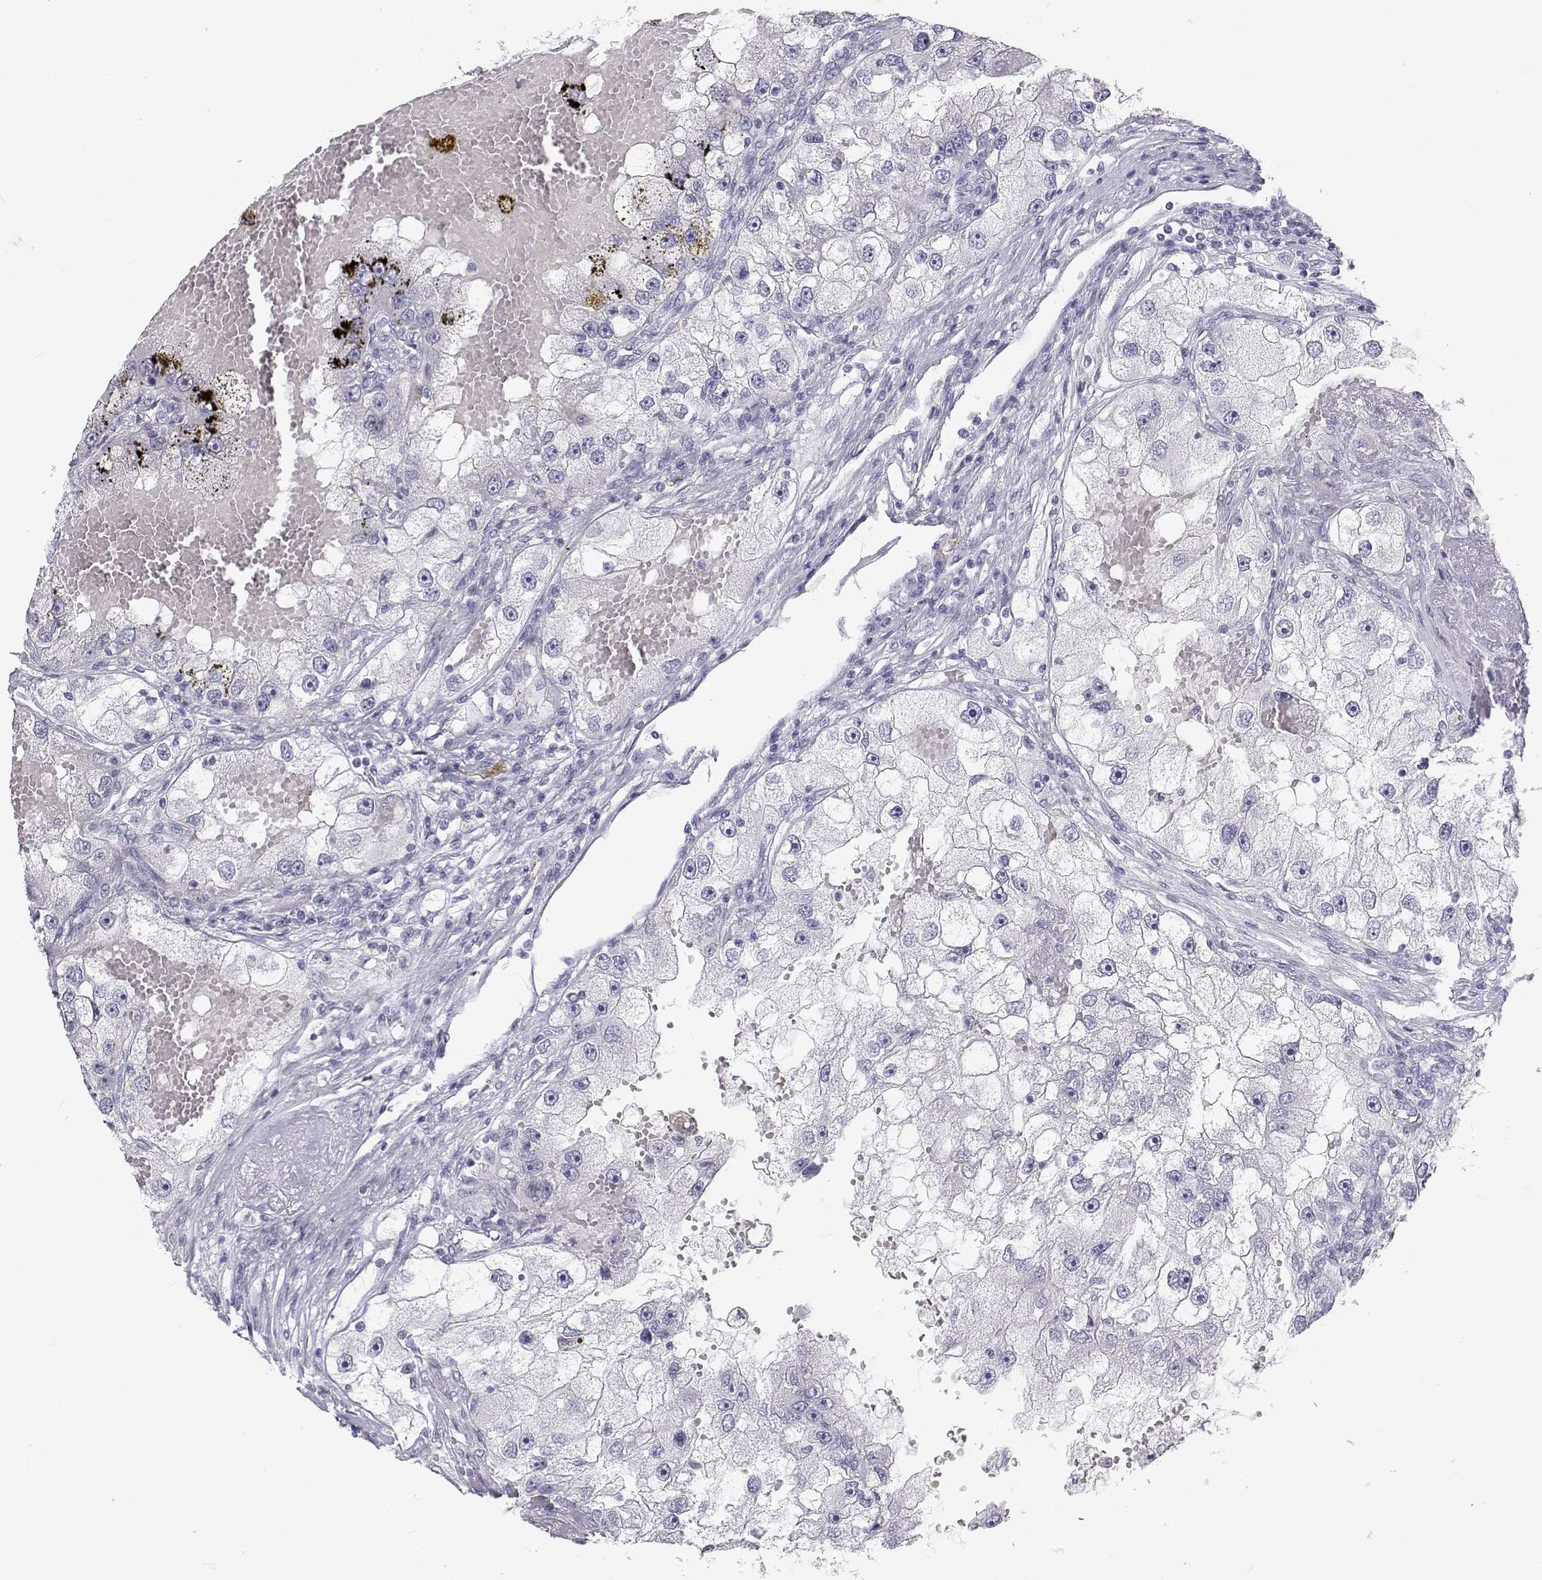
{"staining": {"intensity": "negative", "quantity": "none", "location": "none"}, "tissue": "renal cancer", "cell_type": "Tumor cells", "image_type": "cancer", "snomed": [{"axis": "morphology", "description": "Adenocarcinoma, NOS"}, {"axis": "topography", "description": "Kidney"}], "caption": "Human renal adenocarcinoma stained for a protein using immunohistochemistry (IHC) shows no staining in tumor cells.", "gene": "TTN", "patient": {"sex": "male", "age": 63}}